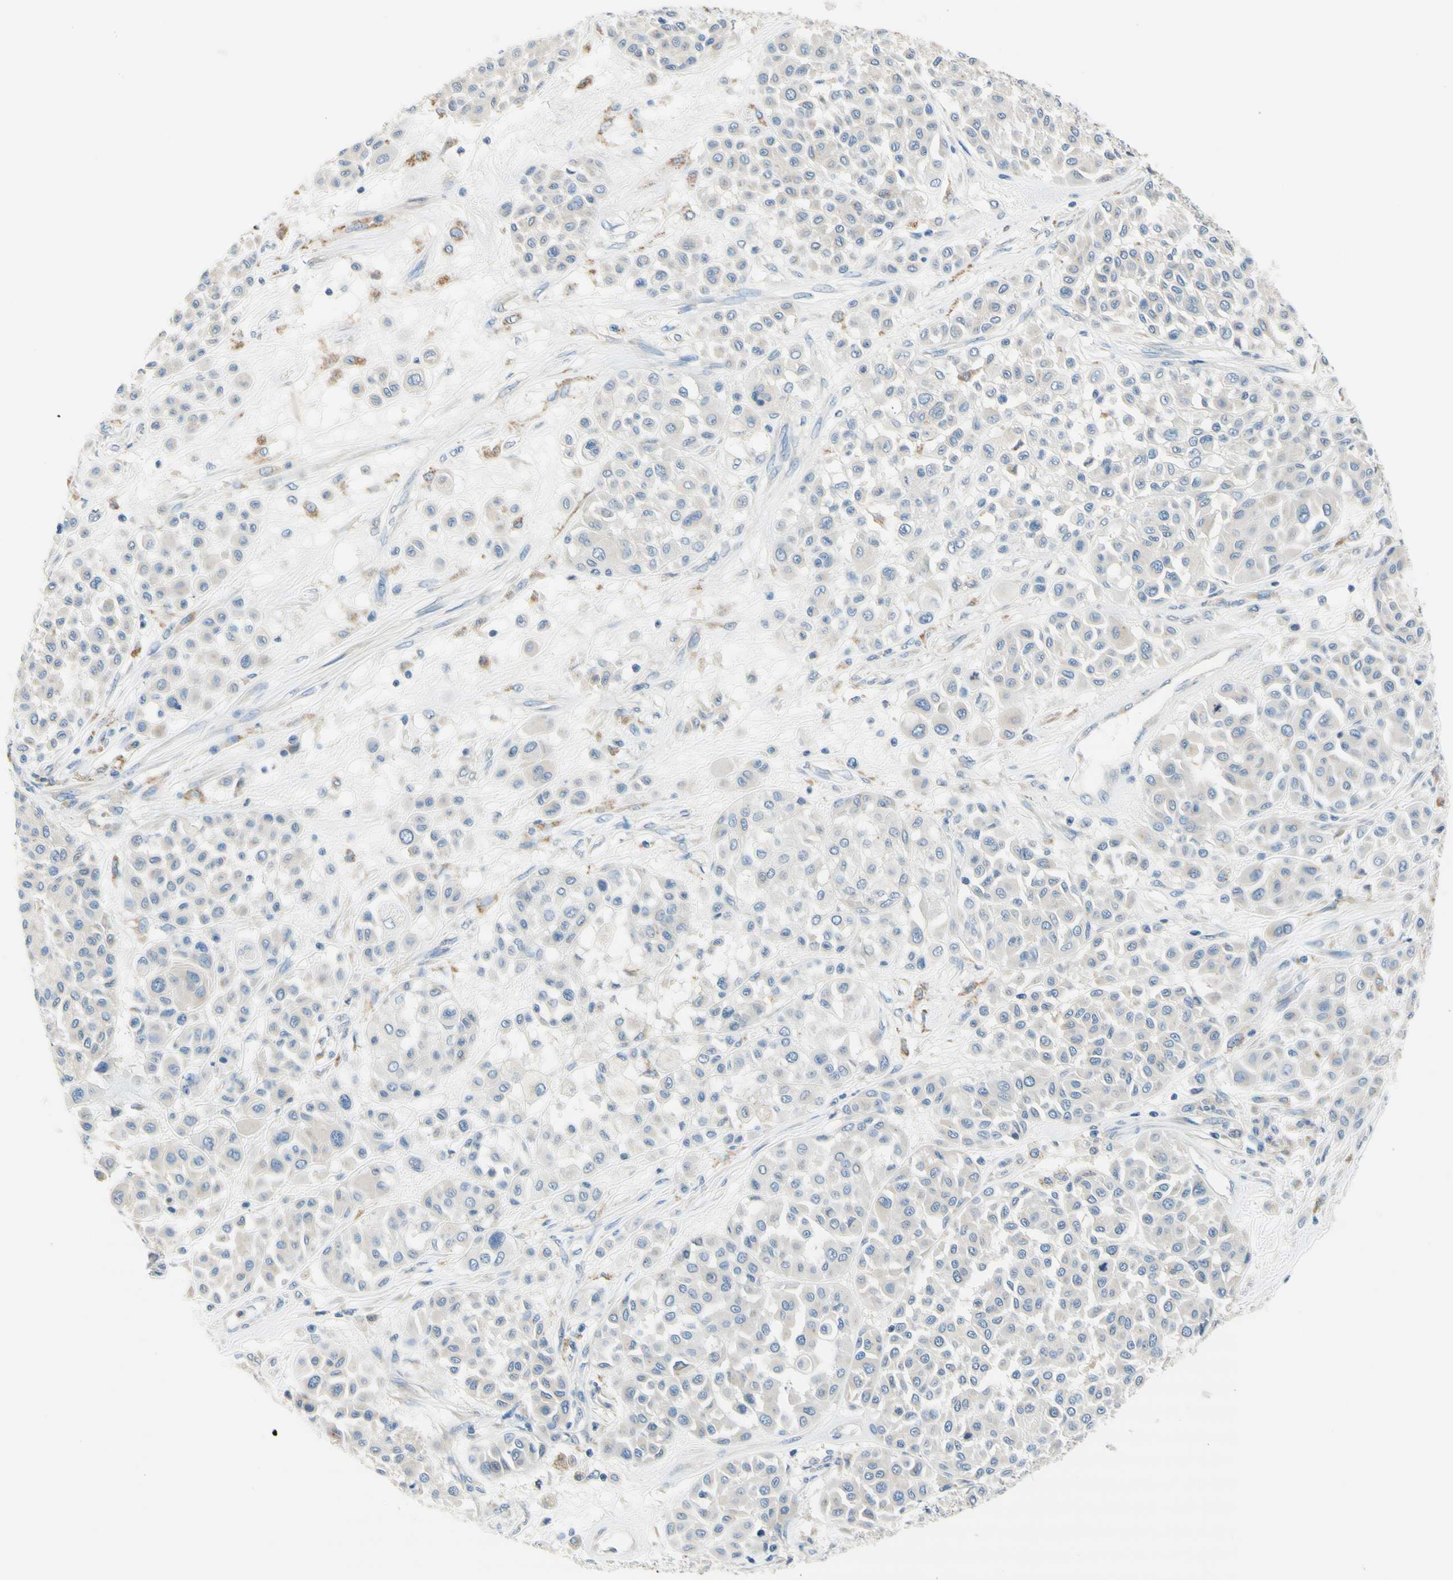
{"staining": {"intensity": "negative", "quantity": "none", "location": "none"}, "tissue": "melanoma", "cell_type": "Tumor cells", "image_type": "cancer", "snomed": [{"axis": "morphology", "description": "Malignant melanoma, Metastatic site"}, {"axis": "topography", "description": "Soft tissue"}], "caption": "DAB (3,3'-diaminobenzidine) immunohistochemical staining of melanoma shows no significant positivity in tumor cells.", "gene": "F3", "patient": {"sex": "male", "age": 41}}